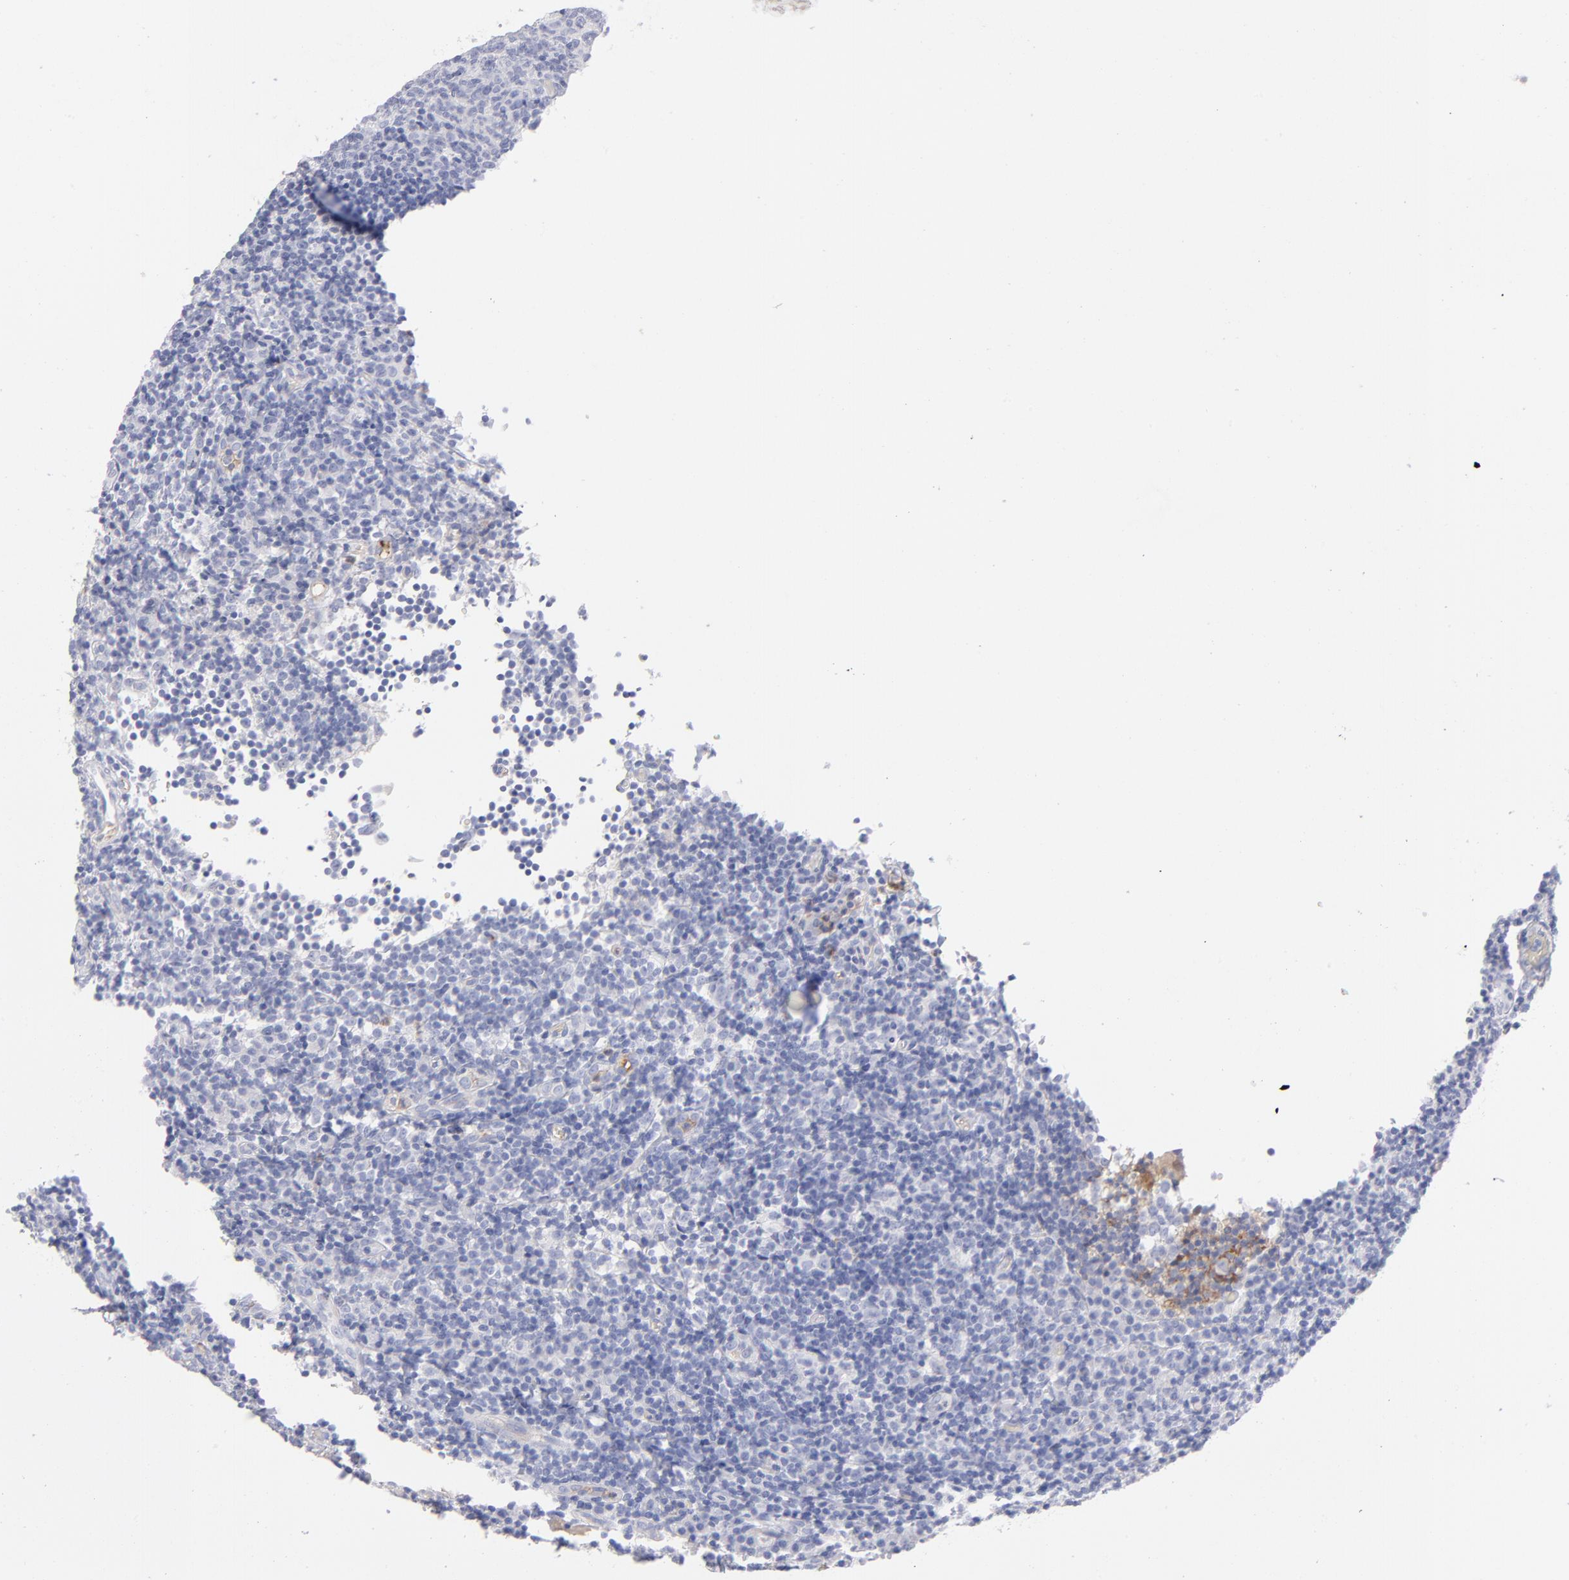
{"staining": {"intensity": "negative", "quantity": "none", "location": "none"}, "tissue": "tonsil", "cell_type": "Germinal center cells", "image_type": "normal", "snomed": [{"axis": "morphology", "description": "Normal tissue, NOS"}, {"axis": "topography", "description": "Tonsil"}], "caption": "IHC micrograph of benign tonsil stained for a protein (brown), which shows no expression in germinal center cells. (Immunohistochemistry (ihc), brightfield microscopy, high magnification).", "gene": "HP", "patient": {"sex": "female", "age": 40}}